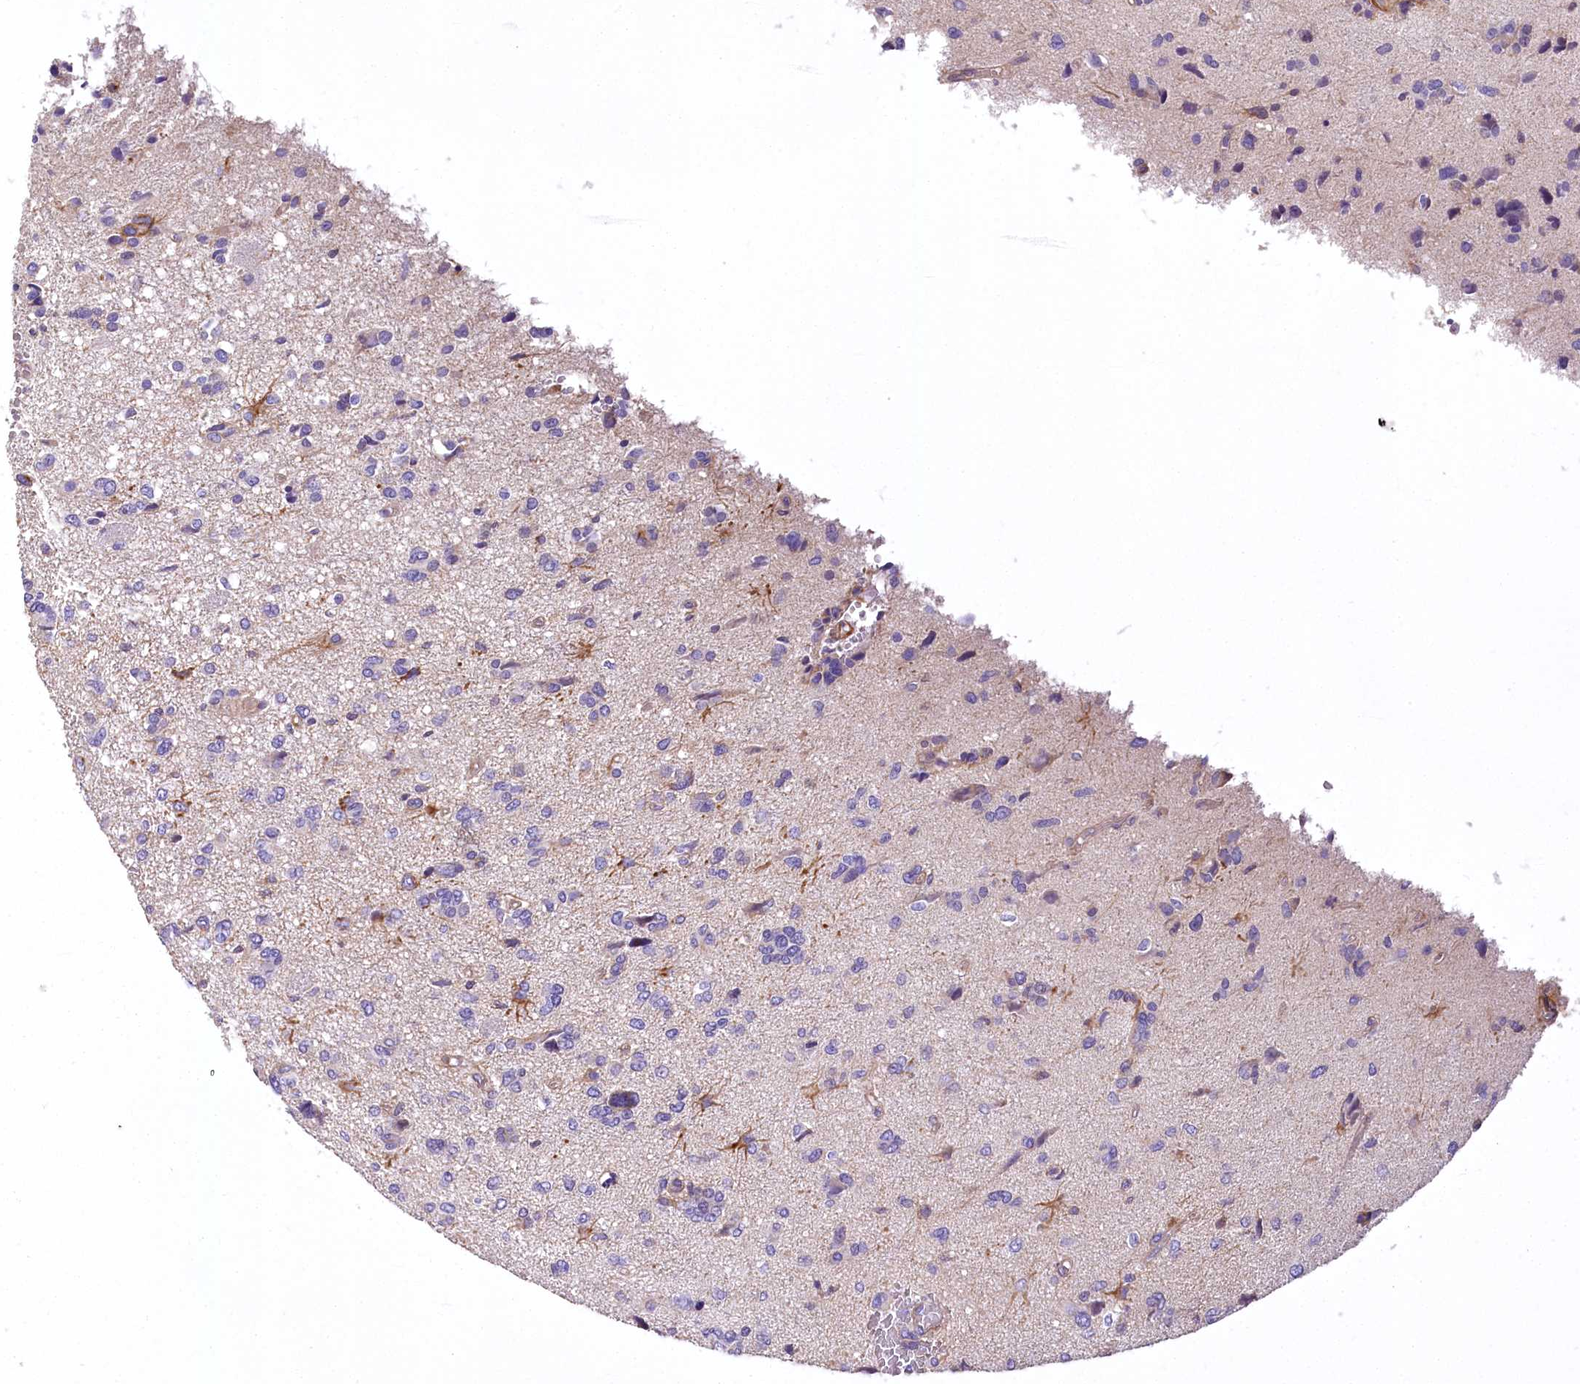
{"staining": {"intensity": "negative", "quantity": "none", "location": "none"}, "tissue": "glioma", "cell_type": "Tumor cells", "image_type": "cancer", "snomed": [{"axis": "morphology", "description": "Glioma, malignant, High grade"}, {"axis": "topography", "description": "Brain"}], "caption": "IHC image of human glioma stained for a protein (brown), which demonstrates no positivity in tumor cells.", "gene": "DPP3", "patient": {"sex": "female", "age": 59}}